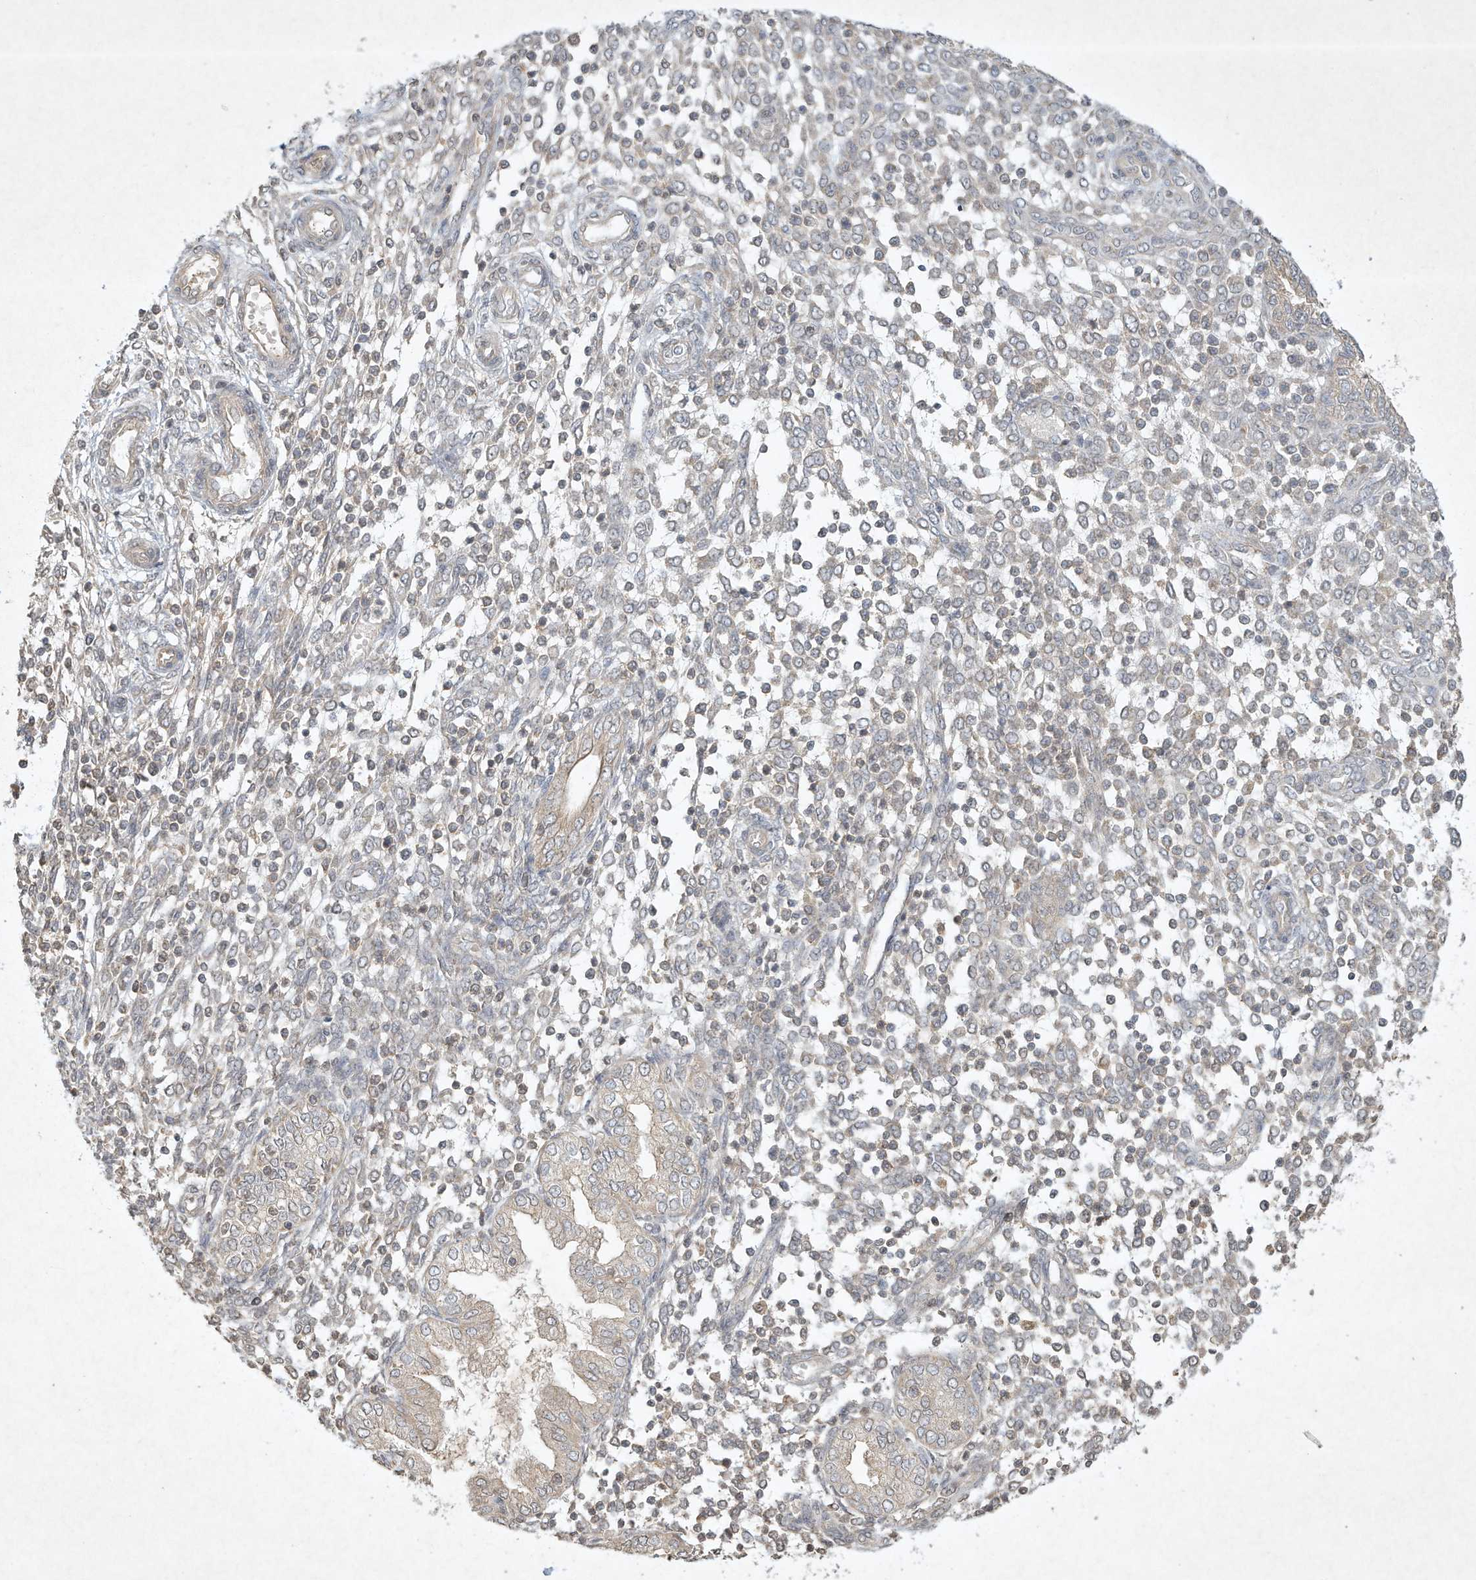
{"staining": {"intensity": "negative", "quantity": "none", "location": "none"}, "tissue": "endometrium", "cell_type": "Cells in endometrial stroma", "image_type": "normal", "snomed": [{"axis": "morphology", "description": "Normal tissue, NOS"}, {"axis": "topography", "description": "Endometrium"}], "caption": "Photomicrograph shows no significant protein positivity in cells in endometrial stroma of unremarkable endometrium.", "gene": "BTRC", "patient": {"sex": "female", "age": 53}}